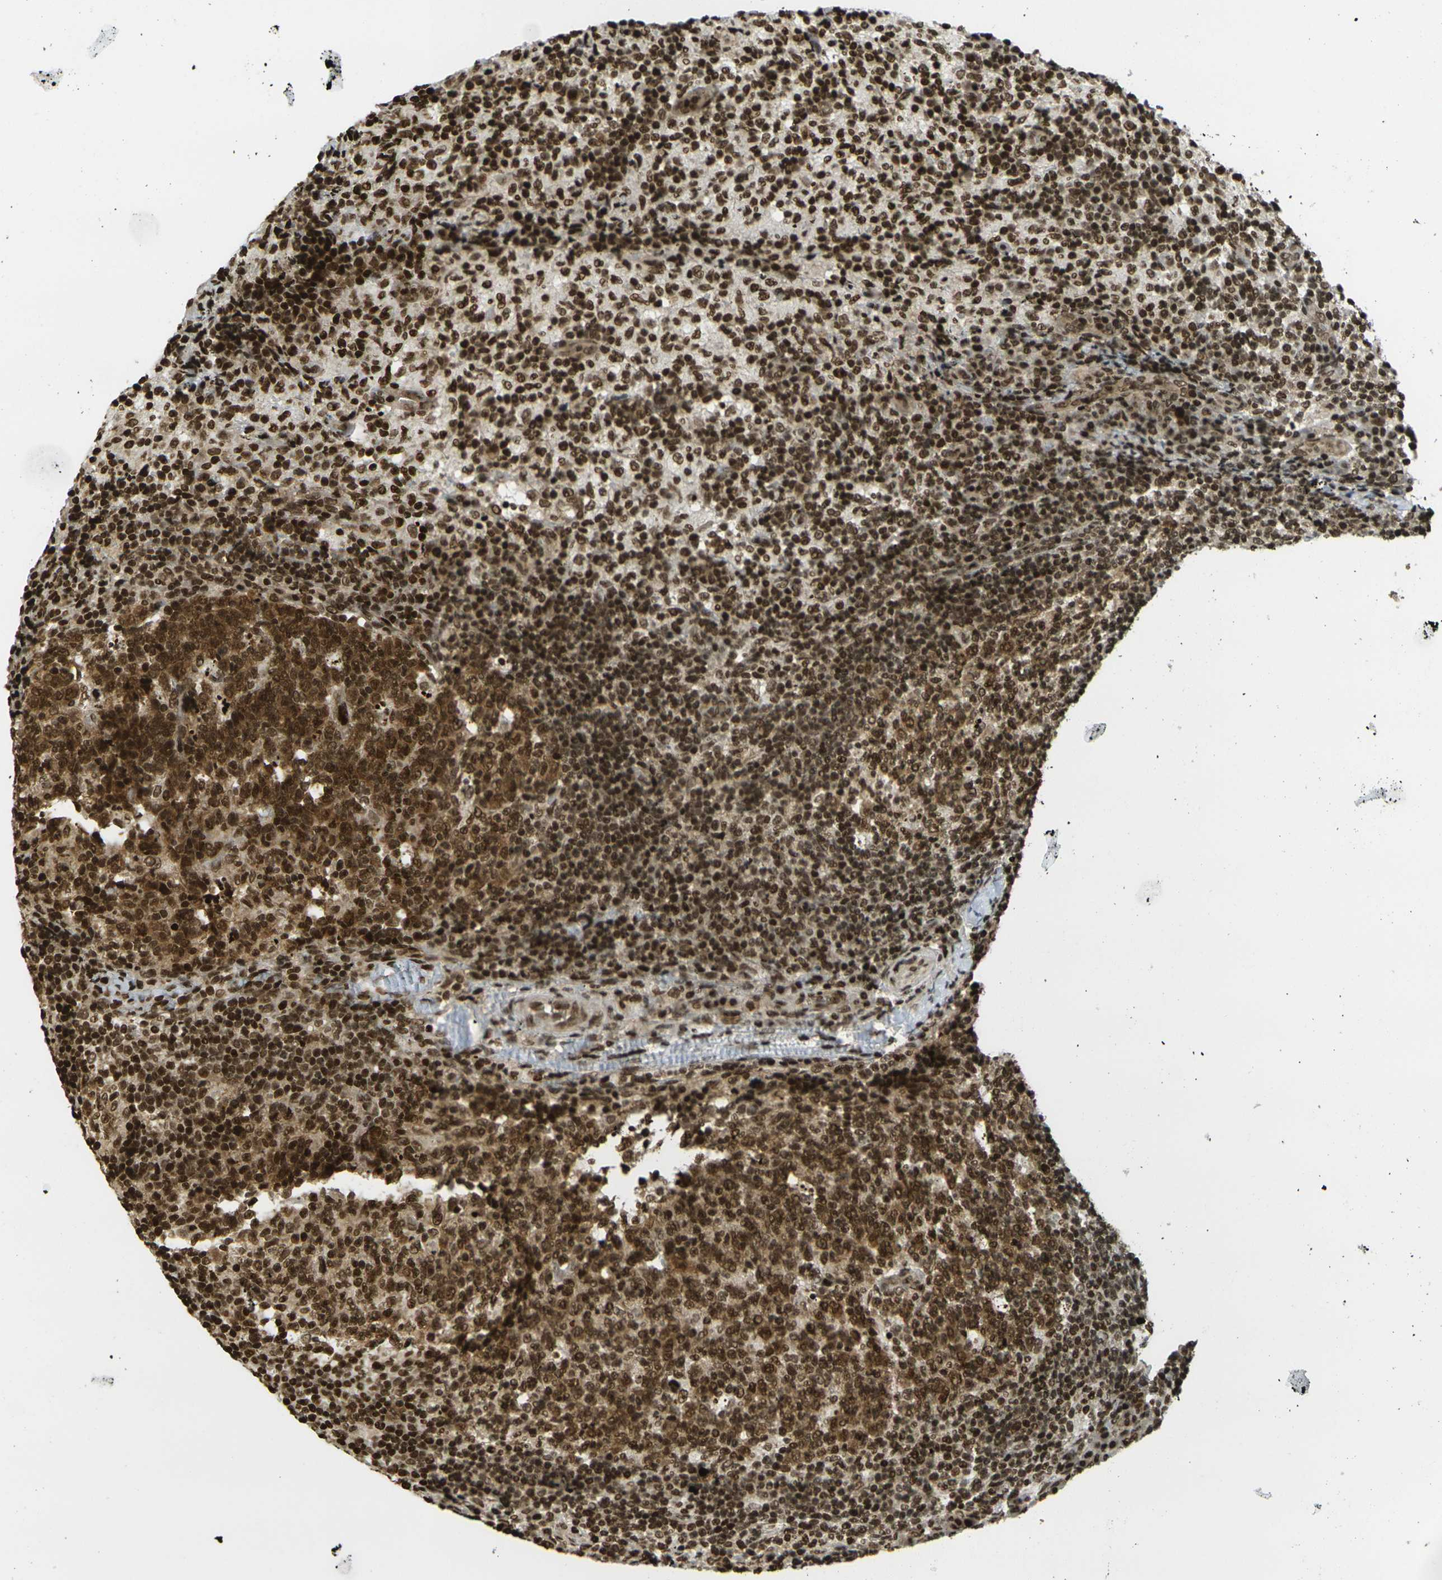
{"staining": {"intensity": "strong", "quantity": ">75%", "location": "cytoplasmic/membranous,nuclear"}, "tissue": "lymph node", "cell_type": "Germinal center cells", "image_type": "normal", "snomed": [{"axis": "morphology", "description": "Normal tissue, NOS"}, {"axis": "morphology", "description": "Inflammation, NOS"}, {"axis": "topography", "description": "Lymph node"}], "caption": "Human lymph node stained with a brown dye reveals strong cytoplasmic/membranous,nuclear positive positivity in about >75% of germinal center cells.", "gene": "RUVBL2", "patient": {"sex": "male", "age": 55}}